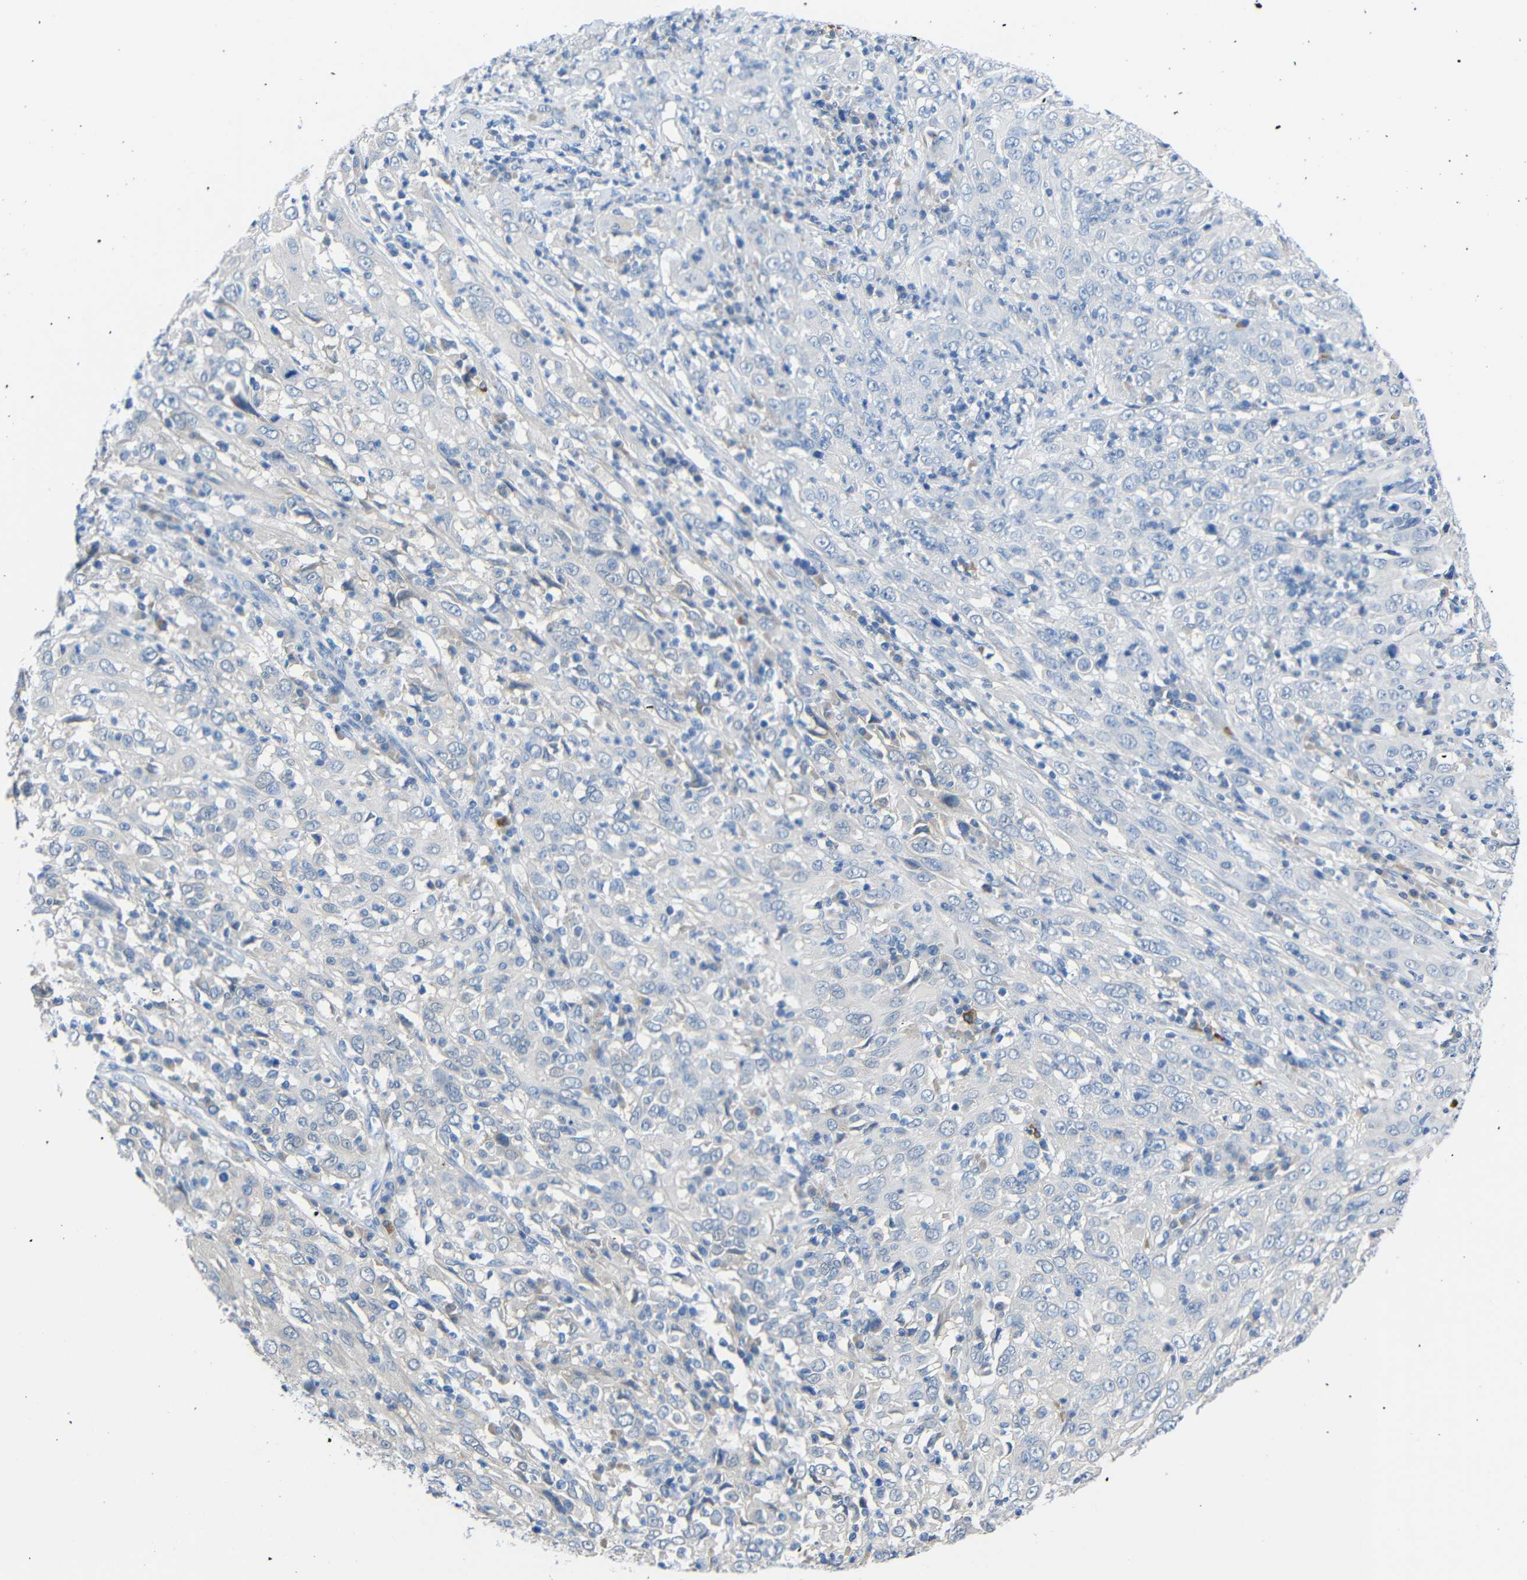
{"staining": {"intensity": "negative", "quantity": "none", "location": "none"}, "tissue": "cervical cancer", "cell_type": "Tumor cells", "image_type": "cancer", "snomed": [{"axis": "morphology", "description": "Squamous cell carcinoma, NOS"}, {"axis": "topography", "description": "Cervix"}], "caption": "Immunohistochemical staining of cervical cancer (squamous cell carcinoma) displays no significant positivity in tumor cells. (DAB (3,3'-diaminobenzidine) IHC with hematoxylin counter stain).", "gene": "NEGR1", "patient": {"sex": "female", "age": 46}}